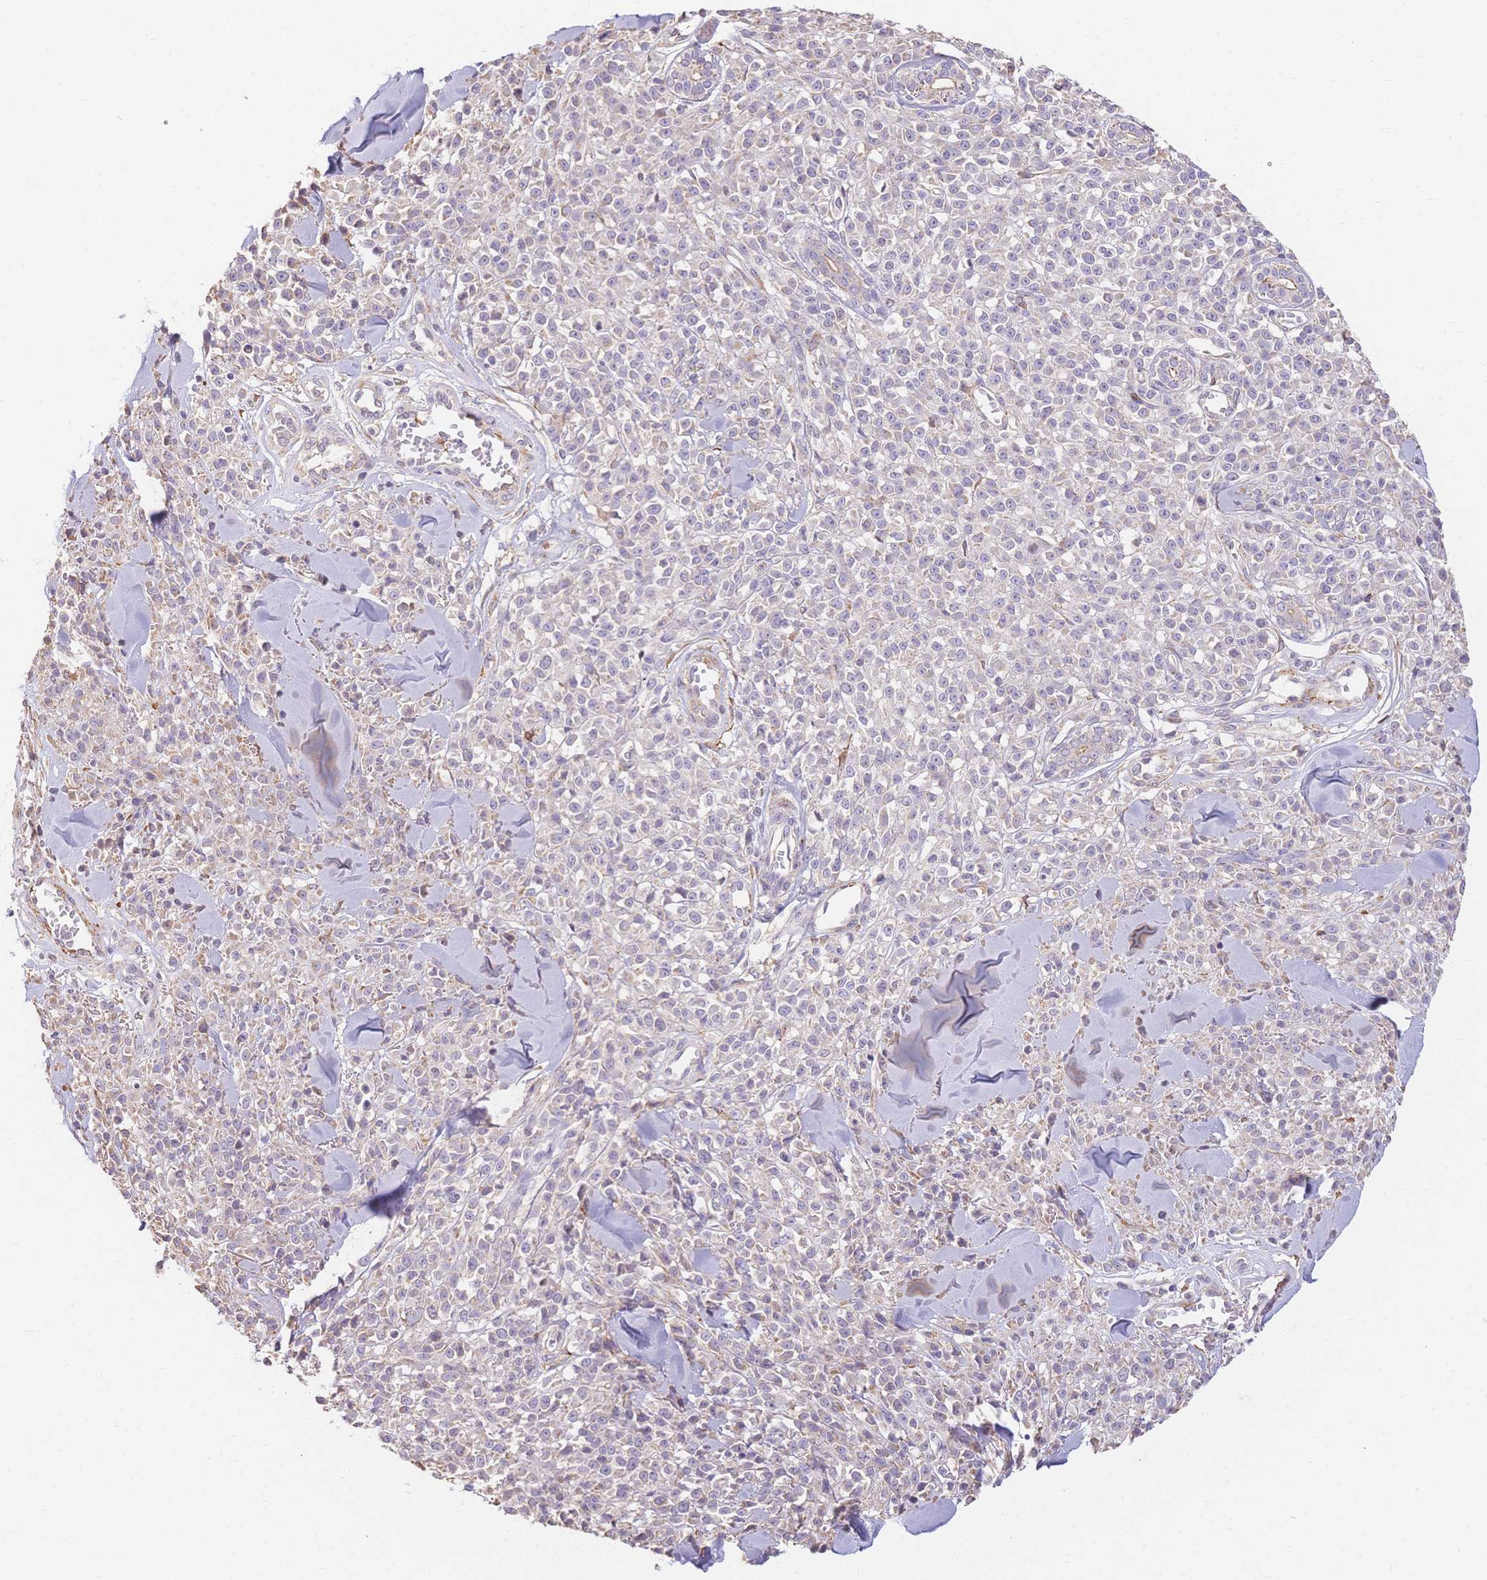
{"staining": {"intensity": "negative", "quantity": "none", "location": "none"}, "tissue": "melanoma", "cell_type": "Tumor cells", "image_type": "cancer", "snomed": [{"axis": "morphology", "description": "Malignant melanoma, NOS"}, {"axis": "topography", "description": "Skin"}, {"axis": "topography", "description": "Skin of trunk"}], "caption": "Human malignant melanoma stained for a protein using immunohistochemistry (IHC) shows no staining in tumor cells.", "gene": "HS3ST5", "patient": {"sex": "male", "age": 74}}